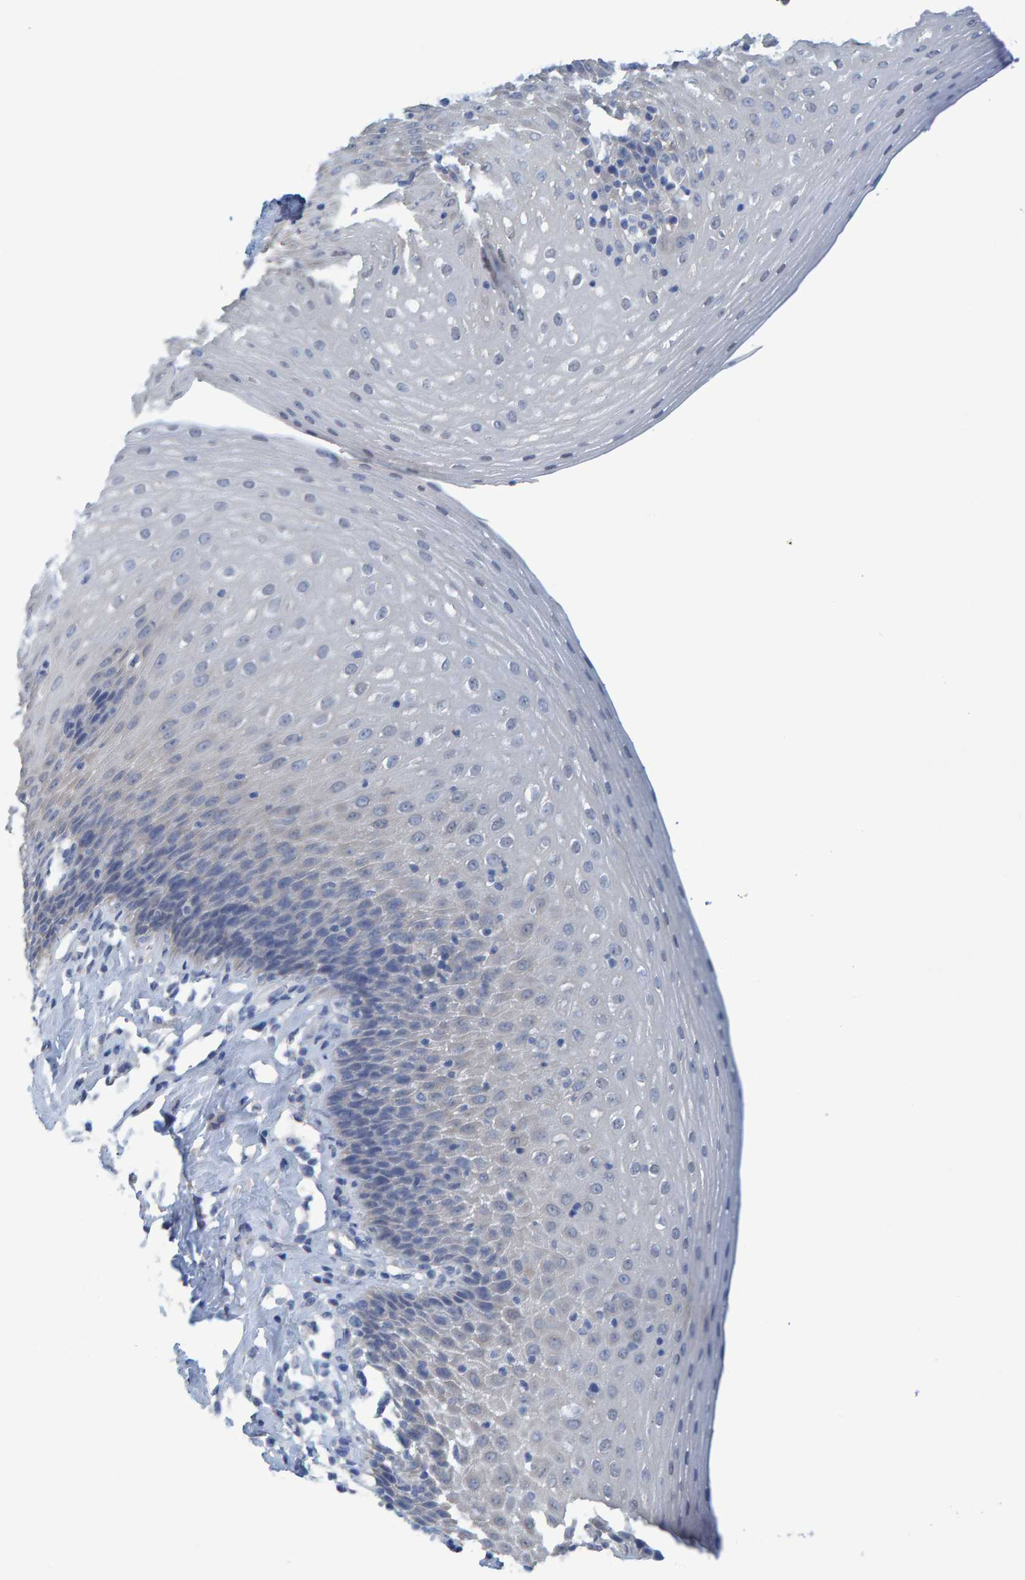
{"staining": {"intensity": "negative", "quantity": "none", "location": "none"}, "tissue": "esophagus", "cell_type": "Squamous epithelial cells", "image_type": "normal", "snomed": [{"axis": "morphology", "description": "Normal tissue, NOS"}, {"axis": "topography", "description": "Esophagus"}], "caption": "Immunohistochemistry micrograph of normal esophagus: esophagus stained with DAB (3,3'-diaminobenzidine) exhibits no significant protein expression in squamous epithelial cells.", "gene": "ALAD", "patient": {"sex": "female", "age": 61}}